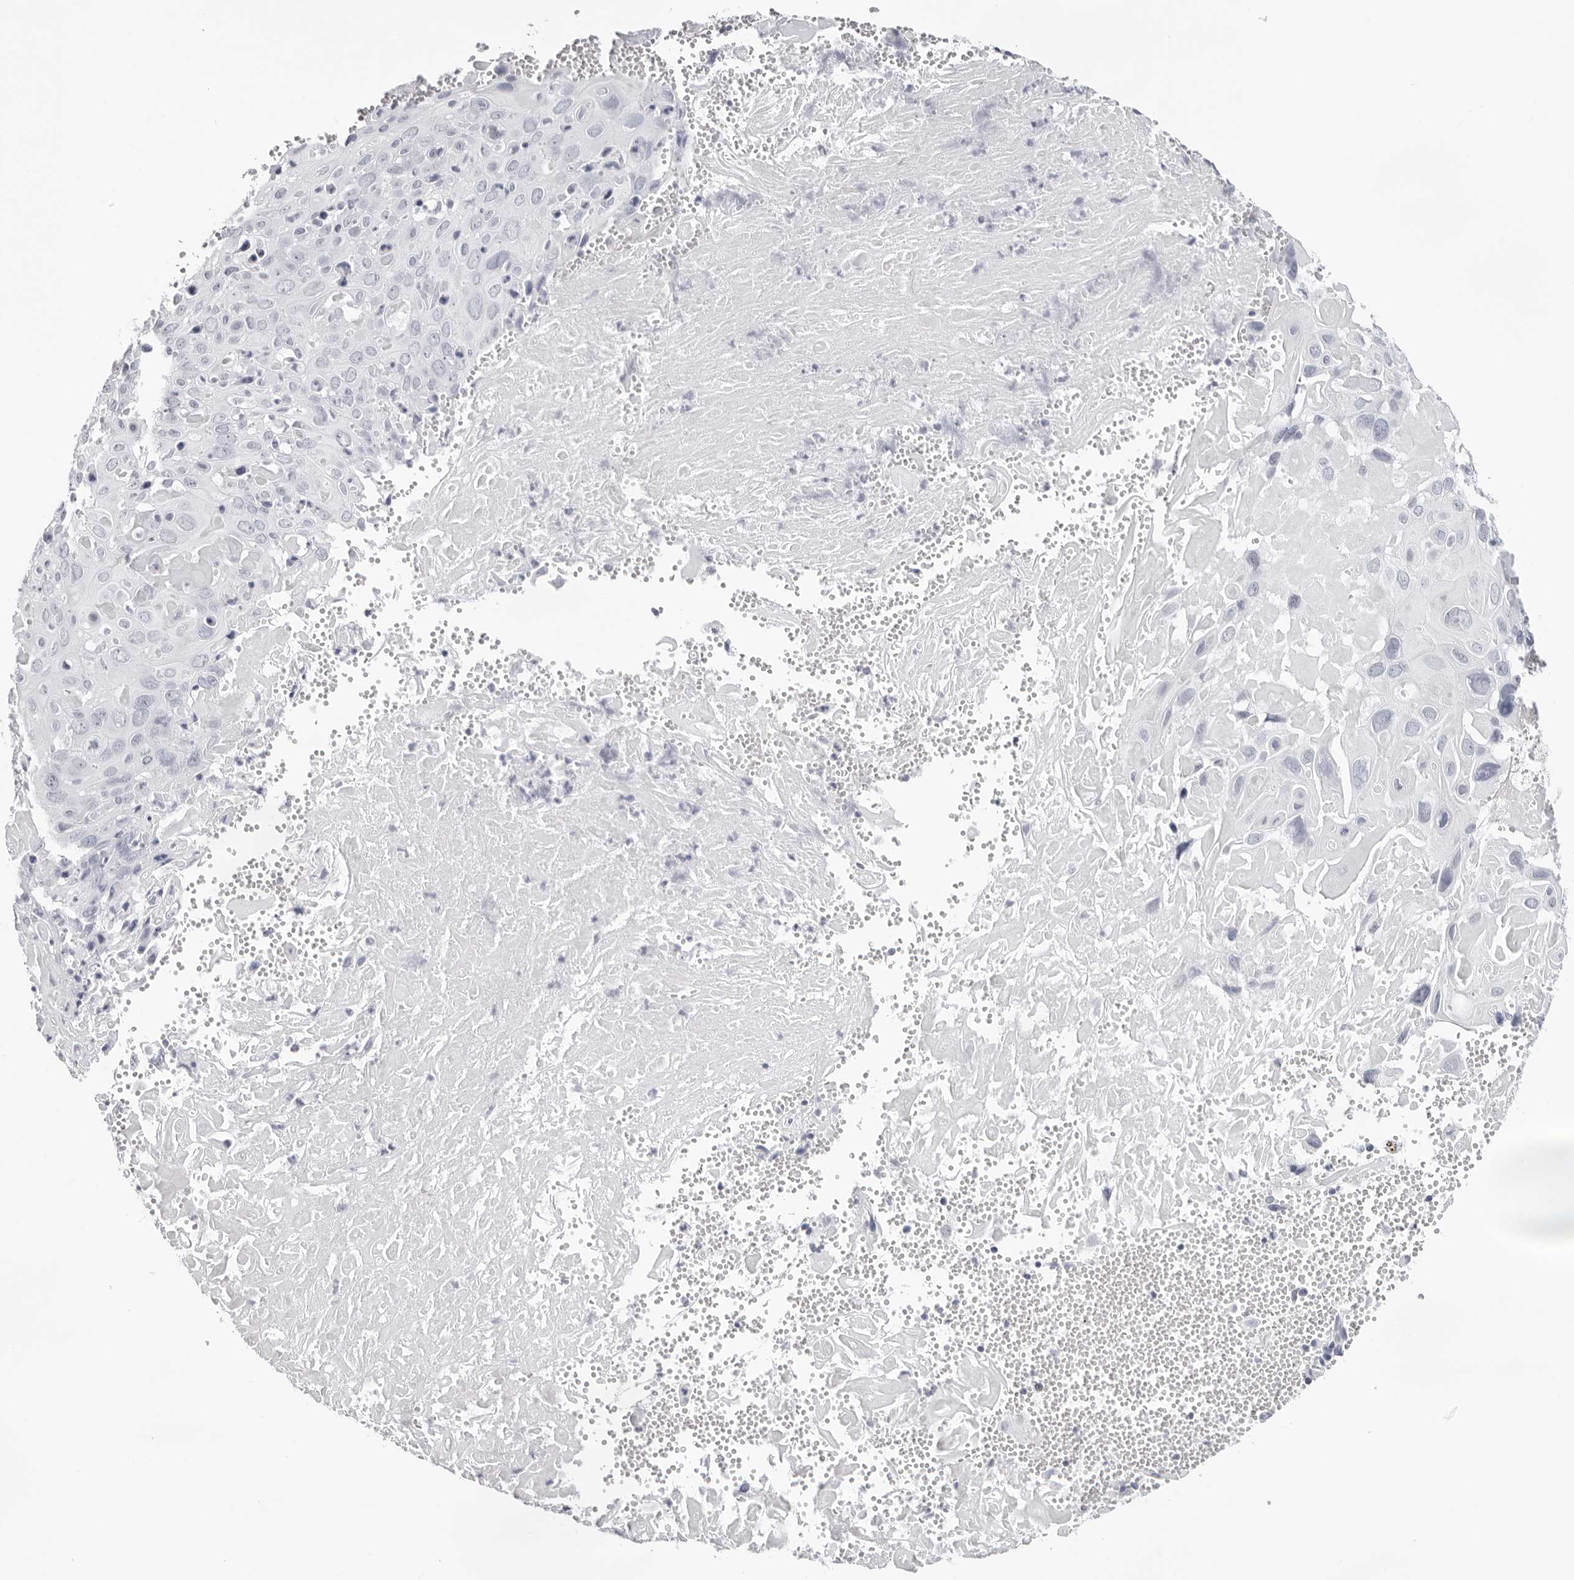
{"staining": {"intensity": "negative", "quantity": "none", "location": "none"}, "tissue": "cervical cancer", "cell_type": "Tumor cells", "image_type": "cancer", "snomed": [{"axis": "morphology", "description": "Squamous cell carcinoma, NOS"}, {"axis": "topography", "description": "Cervix"}], "caption": "IHC image of squamous cell carcinoma (cervical) stained for a protein (brown), which demonstrates no staining in tumor cells.", "gene": "INSL3", "patient": {"sex": "female", "age": 74}}